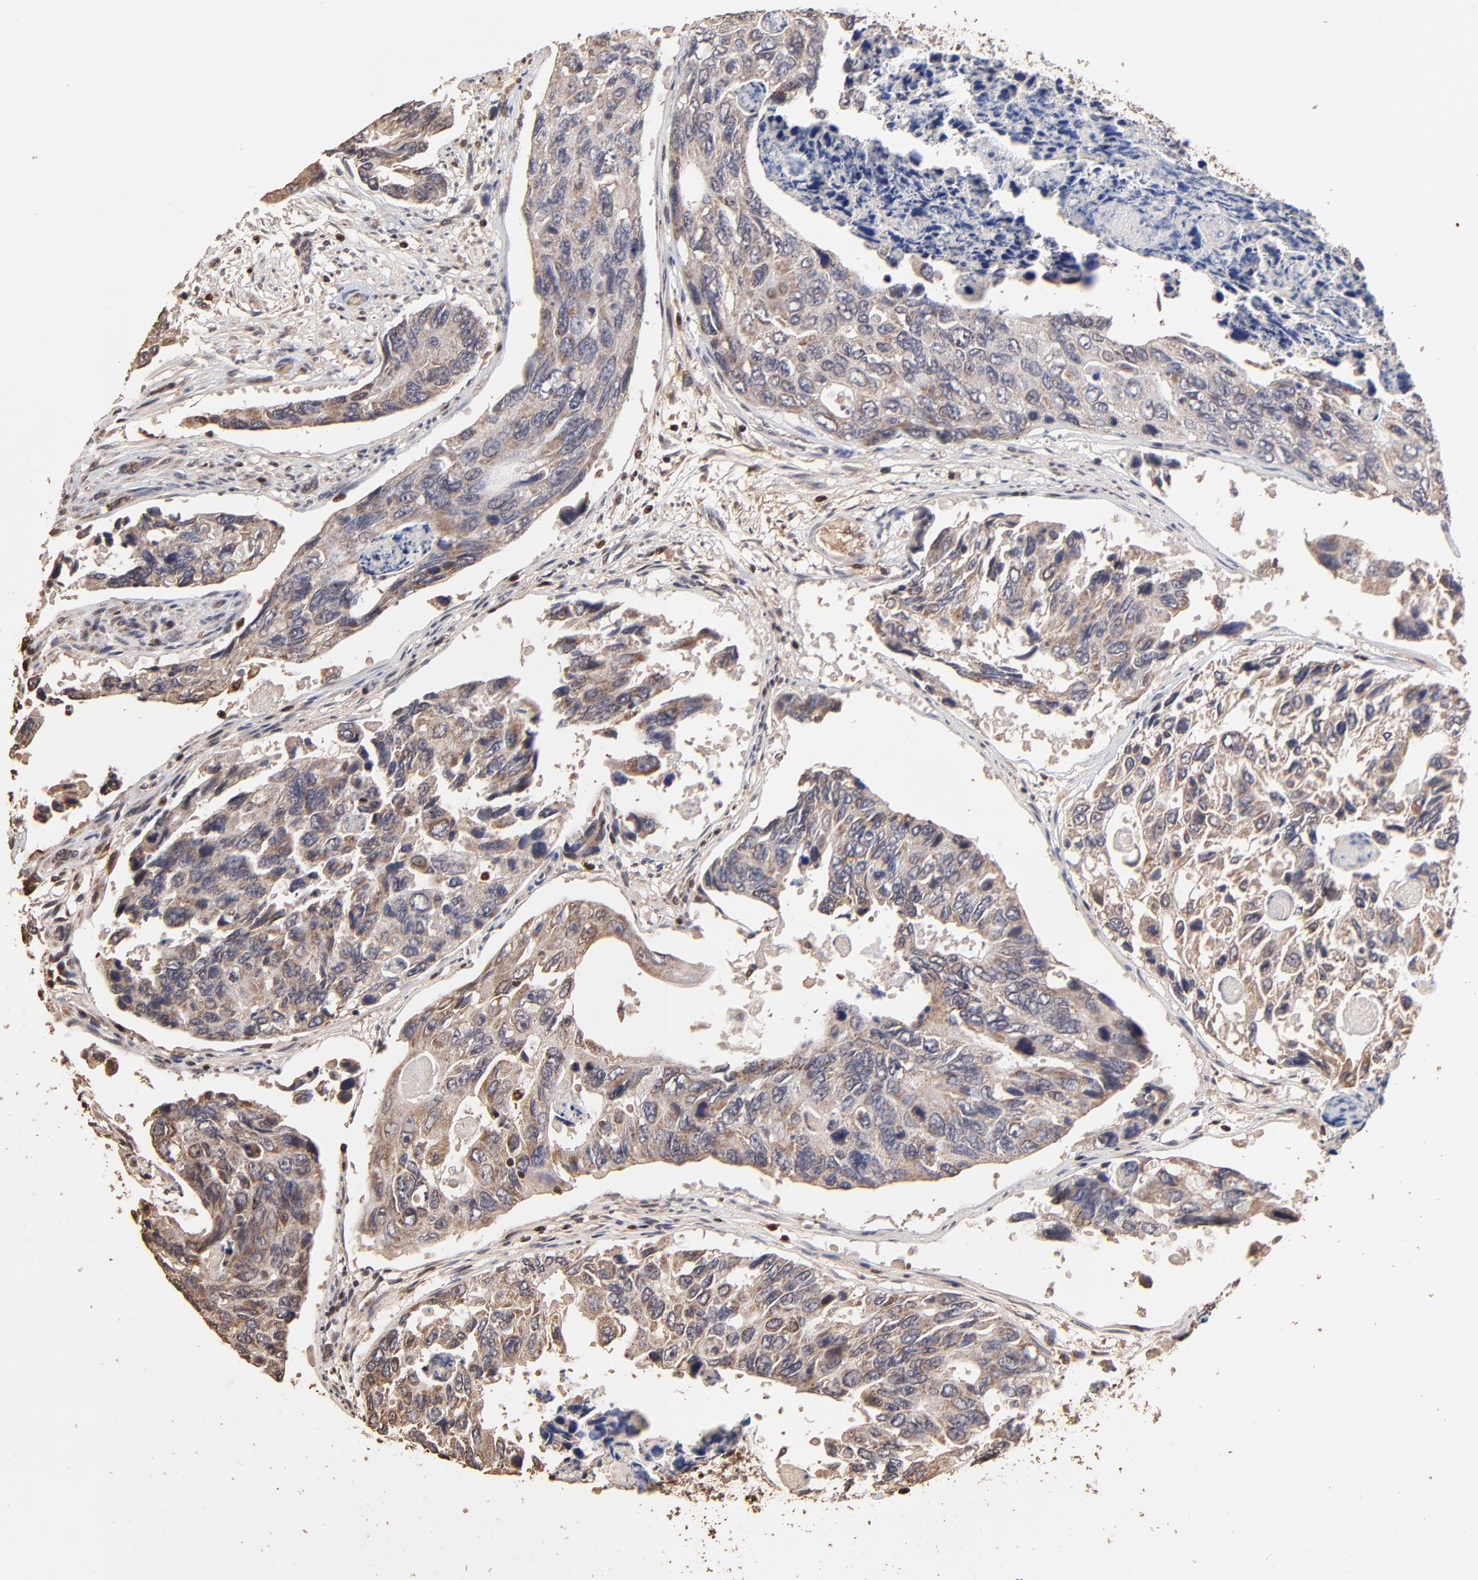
{"staining": {"intensity": "weak", "quantity": ">75%", "location": "cytoplasmic/membranous"}, "tissue": "colorectal cancer", "cell_type": "Tumor cells", "image_type": "cancer", "snomed": [{"axis": "morphology", "description": "Adenocarcinoma, NOS"}, {"axis": "topography", "description": "Colon"}], "caption": "The histopathology image displays staining of colorectal cancer, revealing weak cytoplasmic/membranous protein positivity (brown color) within tumor cells.", "gene": "CASP1", "patient": {"sex": "female", "age": 86}}